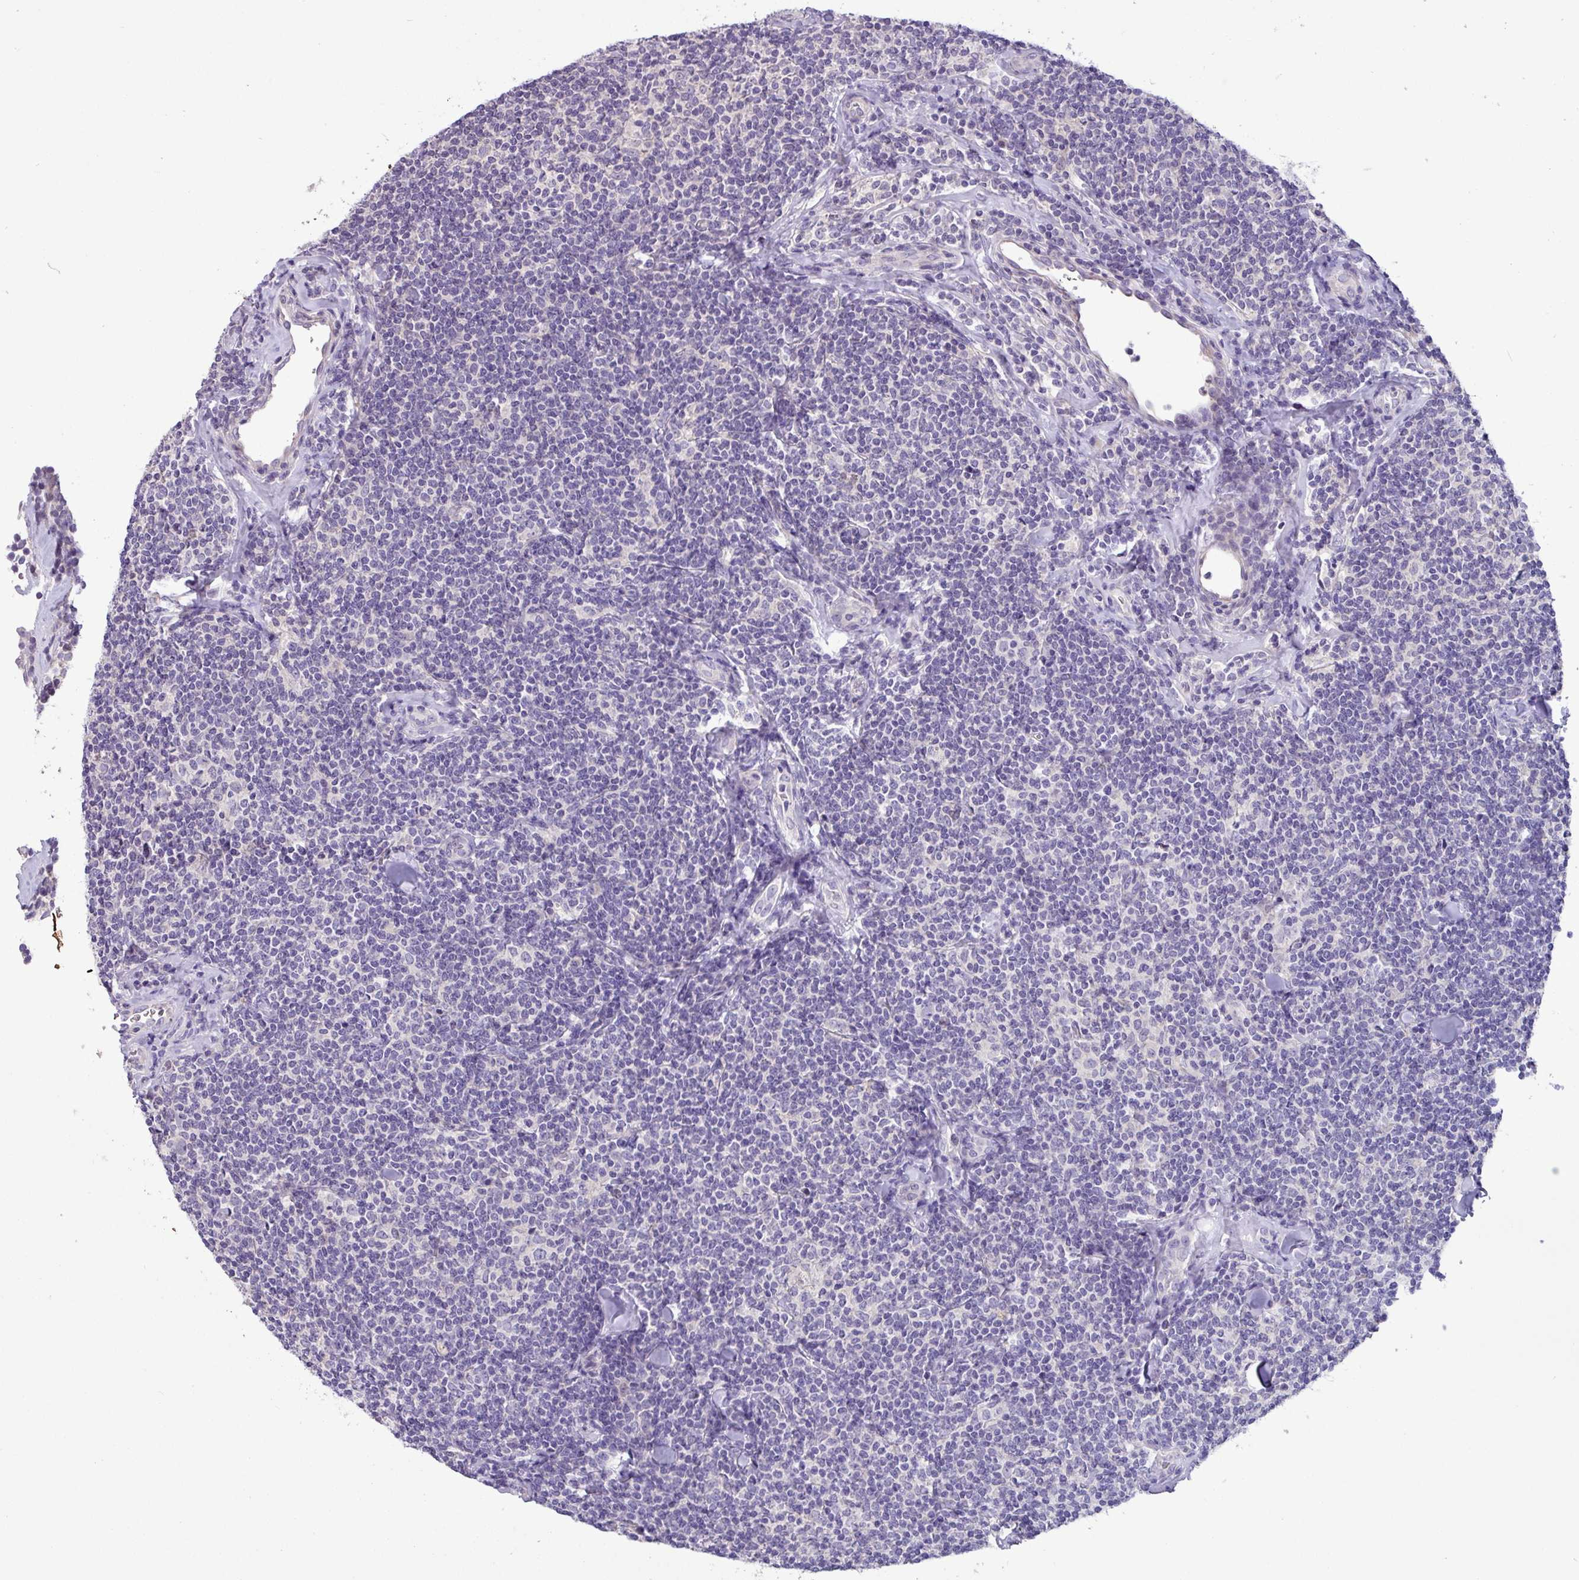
{"staining": {"intensity": "negative", "quantity": "none", "location": "none"}, "tissue": "lymphoma", "cell_type": "Tumor cells", "image_type": "cancer", "snomed": [{"axis": "morphology", "description": "Malignant lymphoma, non-Hodgkin's type, Low grade"}, {"axis": "topography", "description": "Lymph node"}], "caption": "The micrograph displays no staining of tumor cells in malignant lymphoma, non-Hodgkin's type (low-grade).", "gene": "PNLDC1", "patient": {"sex": "female", "age": 56}}